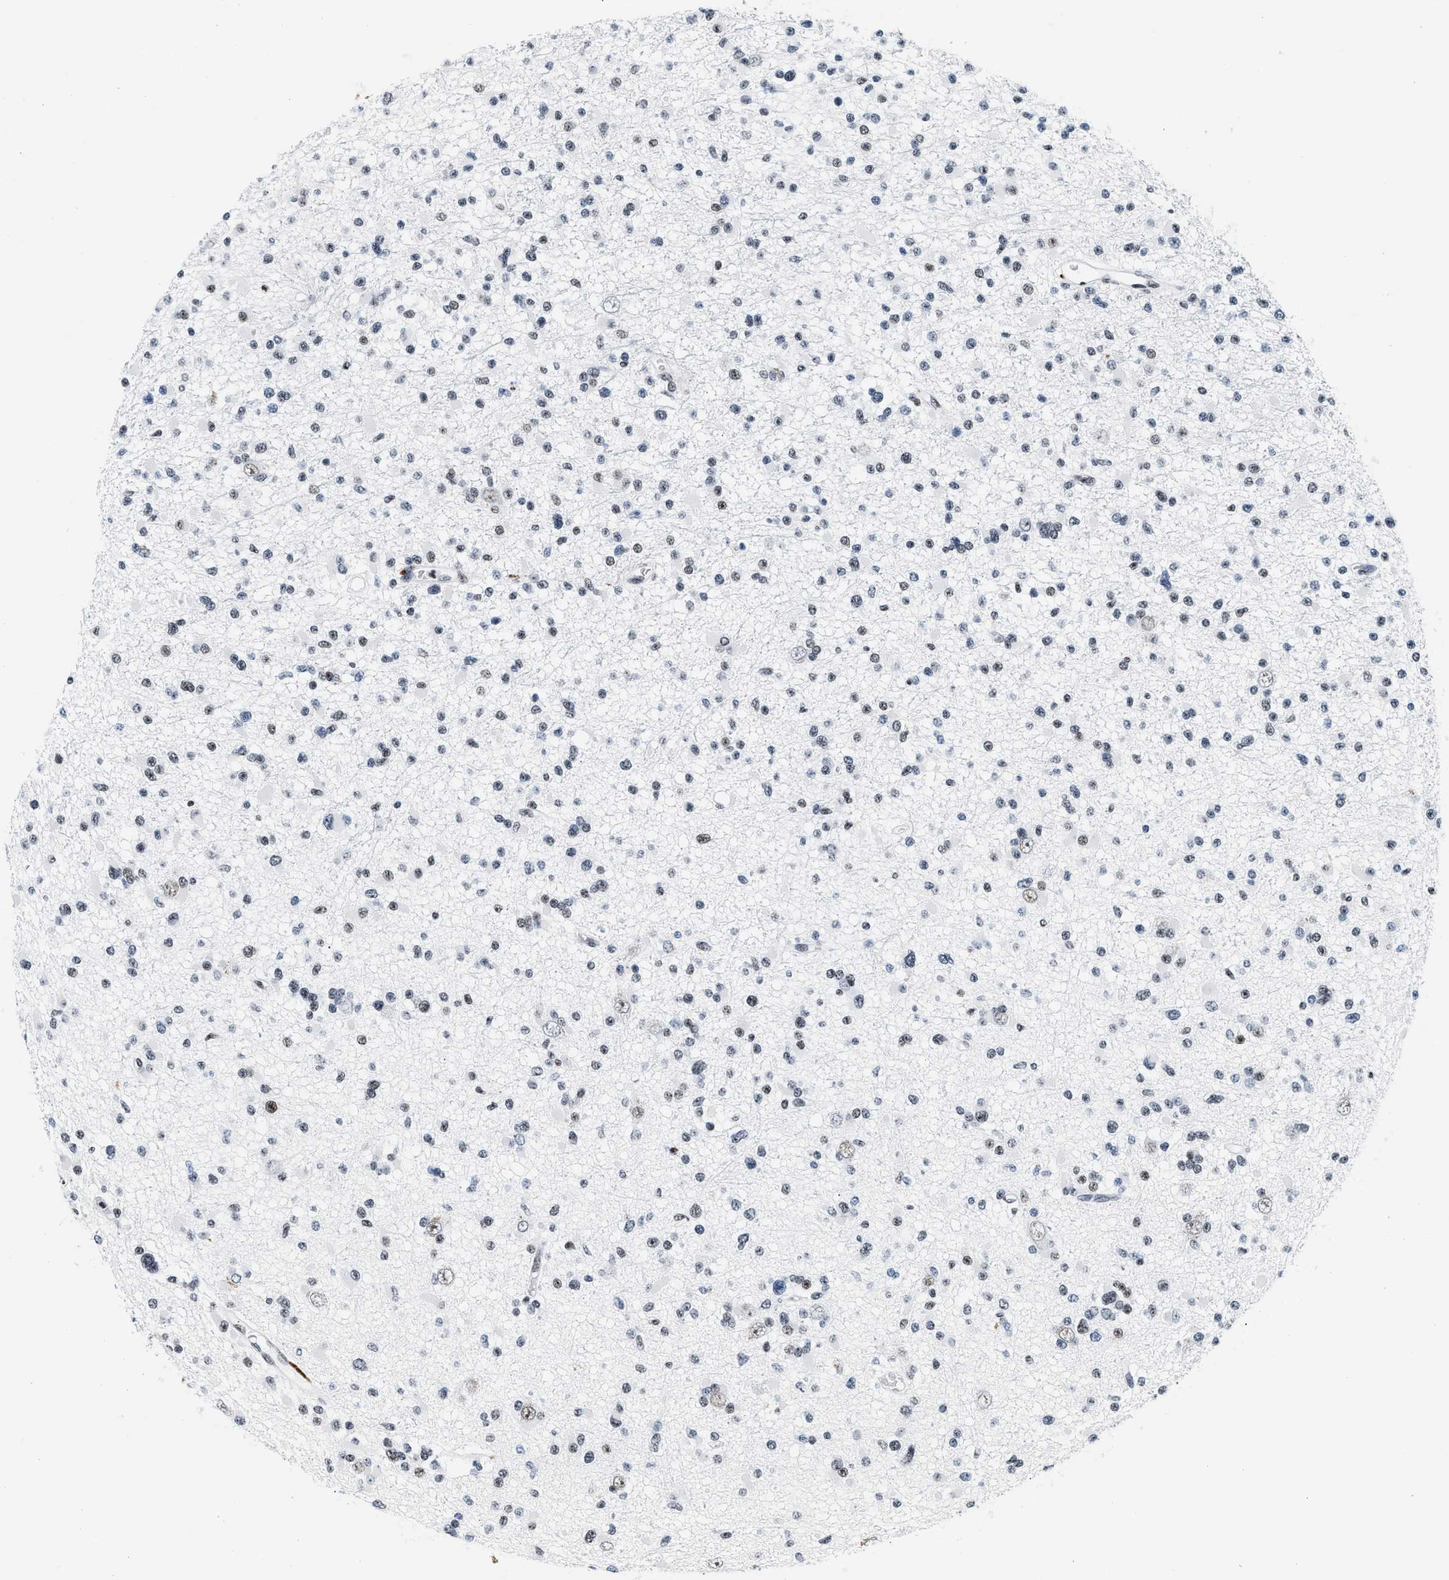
{"staining": {"intensity": "weak", "quantity": "<25%", "location": "nuclear"}, "tissue": "glioma", "cell_type": "Tumor cells", "image_type": "cancer", "snomed": [{"axis": "morphology", "description": "Glioma, malignant, Low grade"}, {"axis": "topography", "description": "Brain"}], "caption": "Malignant glioma (low-grade) was stained to show a protein in brown. There is no significant expression in tumor cells.", "gene": "RAD50", "patient": {"sex": "female", "age": 22}}